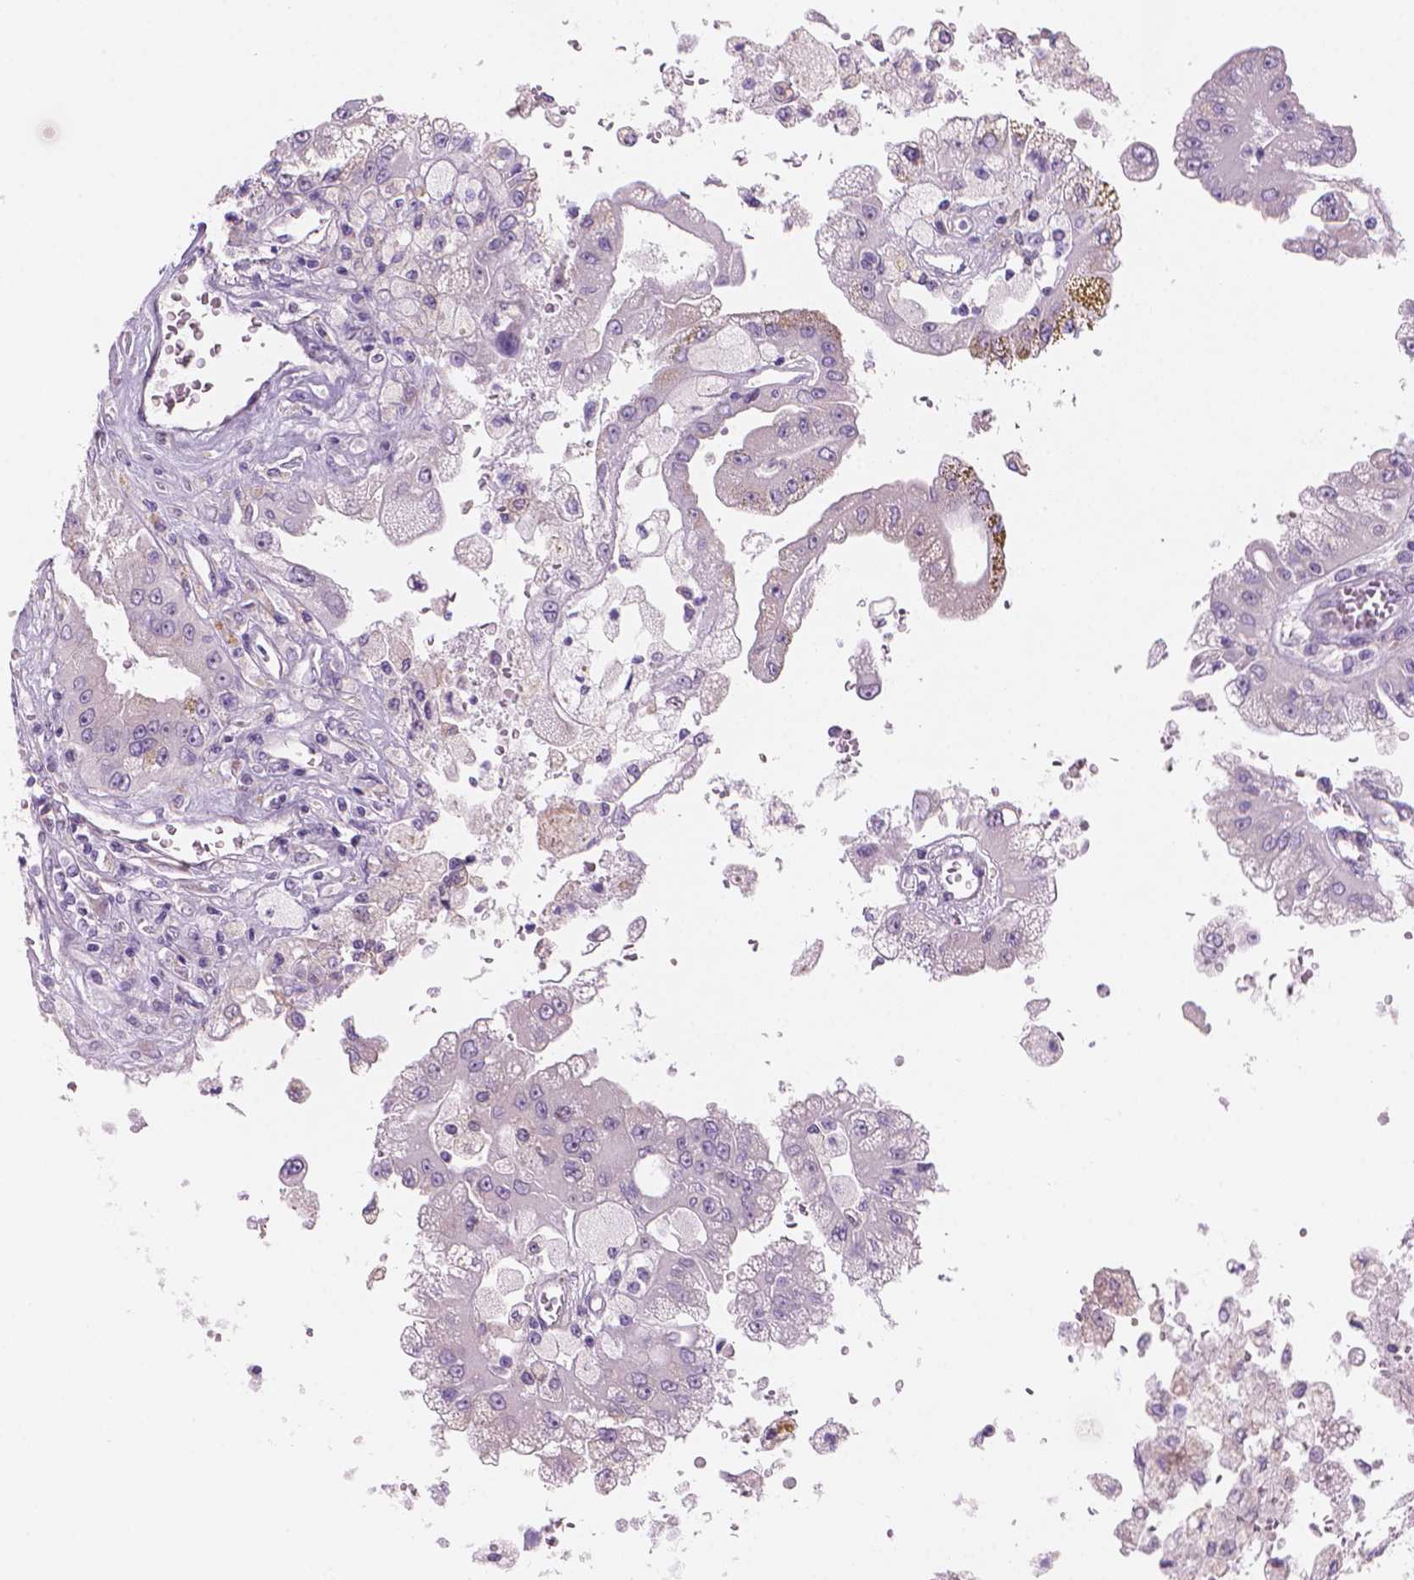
{"staining": {"intensity": "negative", "quantity": "none", "location": "none"}, "tissue": "renal cancer", "cell_type": "Tumor cells", "image_type": "cancer", "snomed": [{"axis": "morphology", "description": "Adenocarcinoma, NOS"}, {"axis": "topography", "description": "Kidney"}], "caption": "There is no significant expression in tumor cells of renal cancer.", "gene": "ENSG00000187186", "patient": {"sex": "male", "age": 58}}